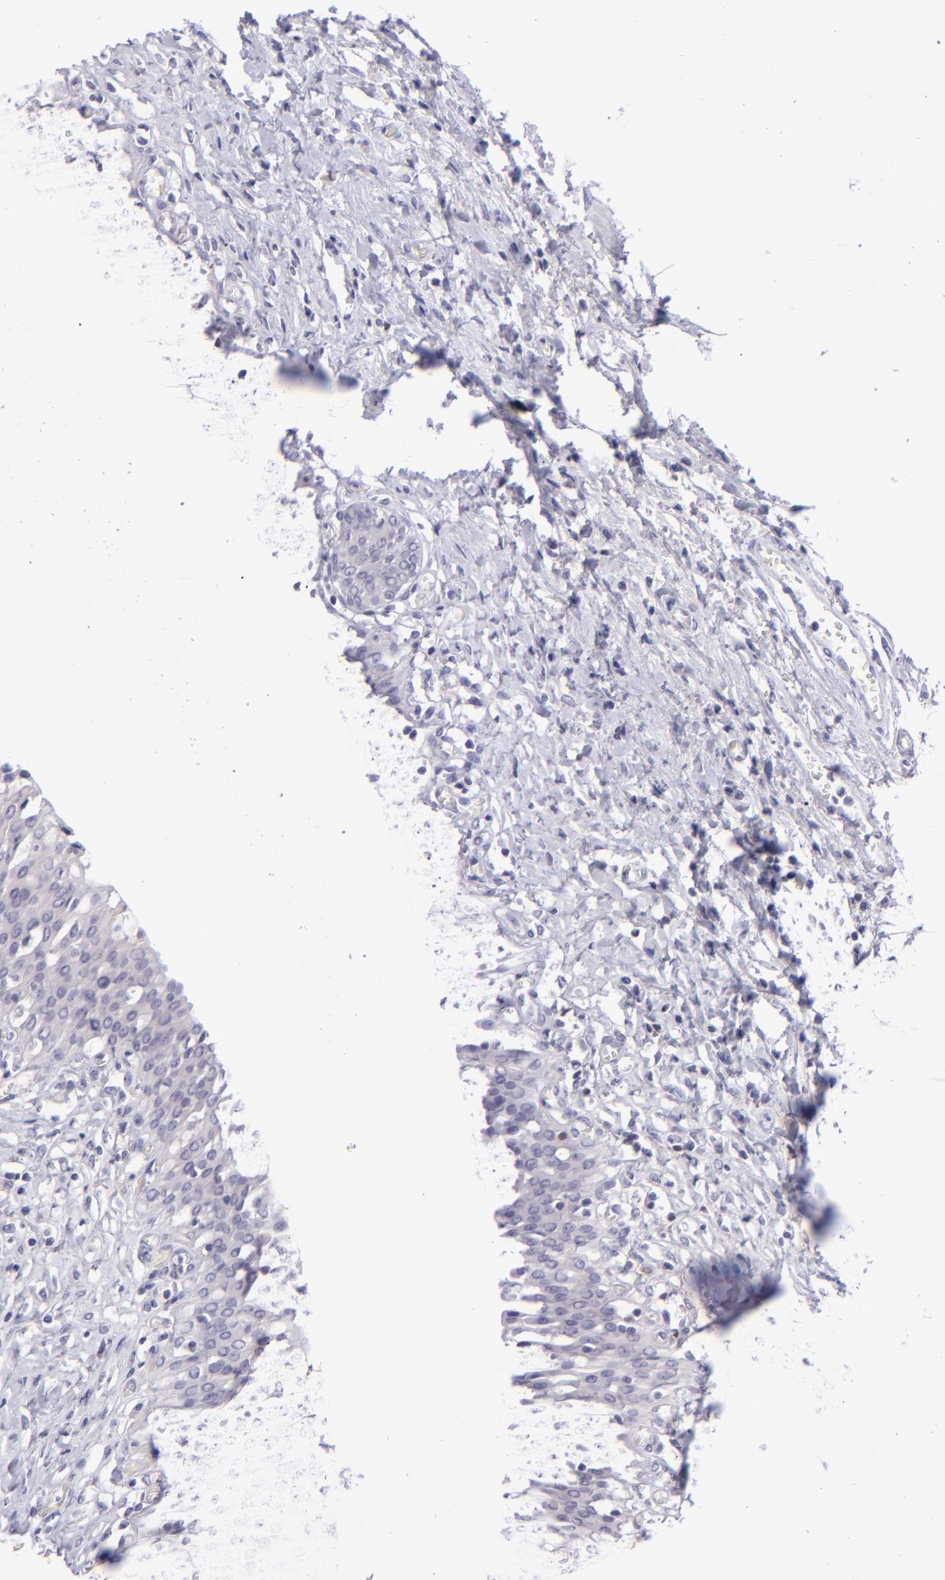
{"staining": {"intensity": "negative", "quantity": "none", "location": "none"}, "tissue": "urinary bladder", "cell_type": "Urothelial cells", "image_type": "normal", "snomed": [{"axis": "morphology", "description": "Normal tissue, NOS"}, {"axis": "topography", "description": "Urinary bladder"}], "caption": "Micrograph shows no significant protein positivity in urothelial cells of normal urinary bladder. (Brightfield microscopy of DAB immunohistochemistry at high magnification).", "gene": "POU2F2", "patient": {"sex": "male", "age": 51}}